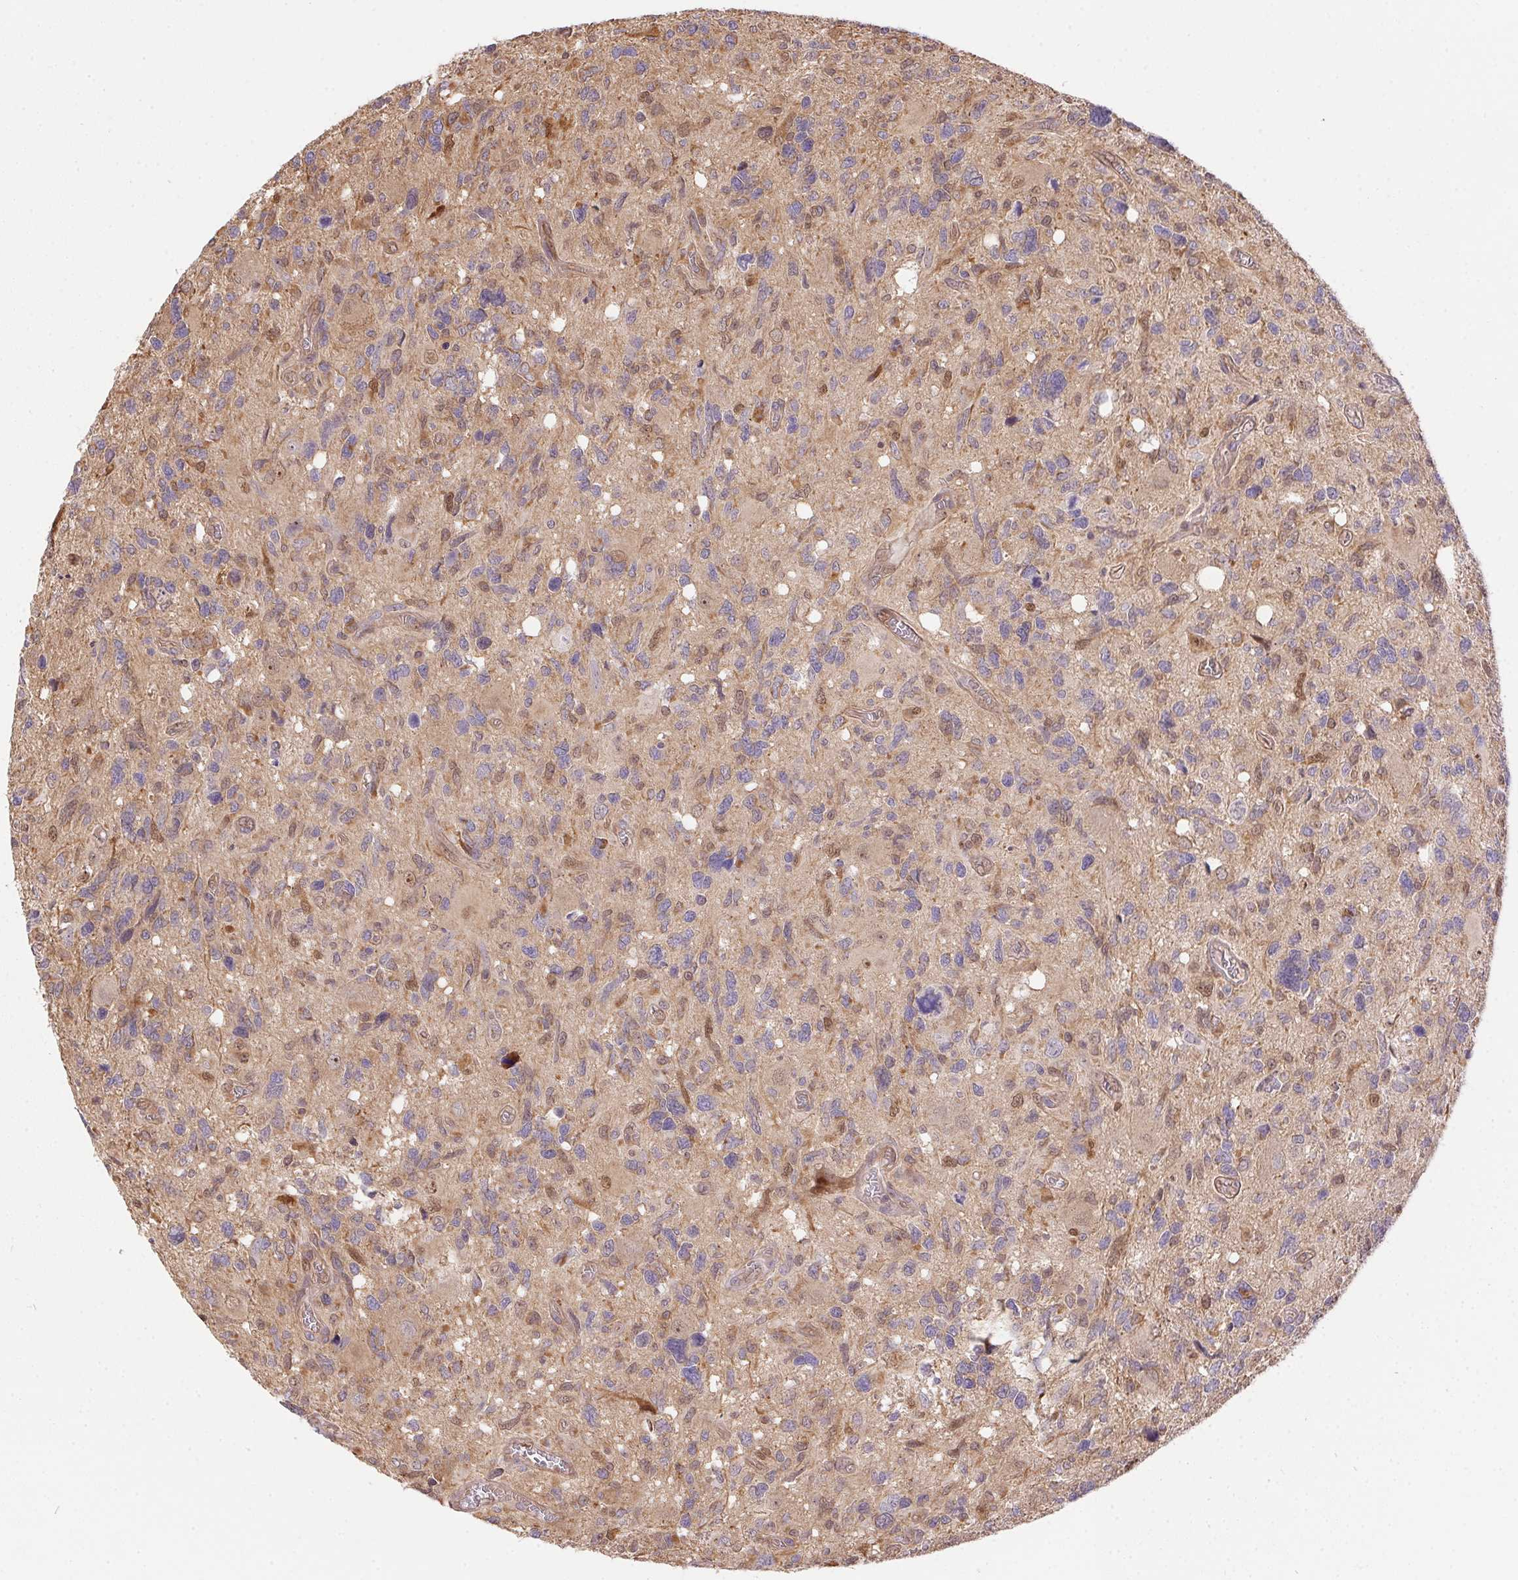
{"staining": {"intensity": "weak", "quantity": "<25%", "location": "cytoplasmic/membranous"}, "tissue": "glioma", "cell_type": "Tumor cells", "image_type": "cancer", "snomed": [{"axis": "morphology", "description": "Glioma, malignant, High grade"}, {"axis": "topography", "description": "Brain"}], "caption": "Glioma was stained to show a protein in brown. There is no significant expression in tumor cells.", "gene": "NUDT16", "patient": {"sex": "male", "age": 49}}